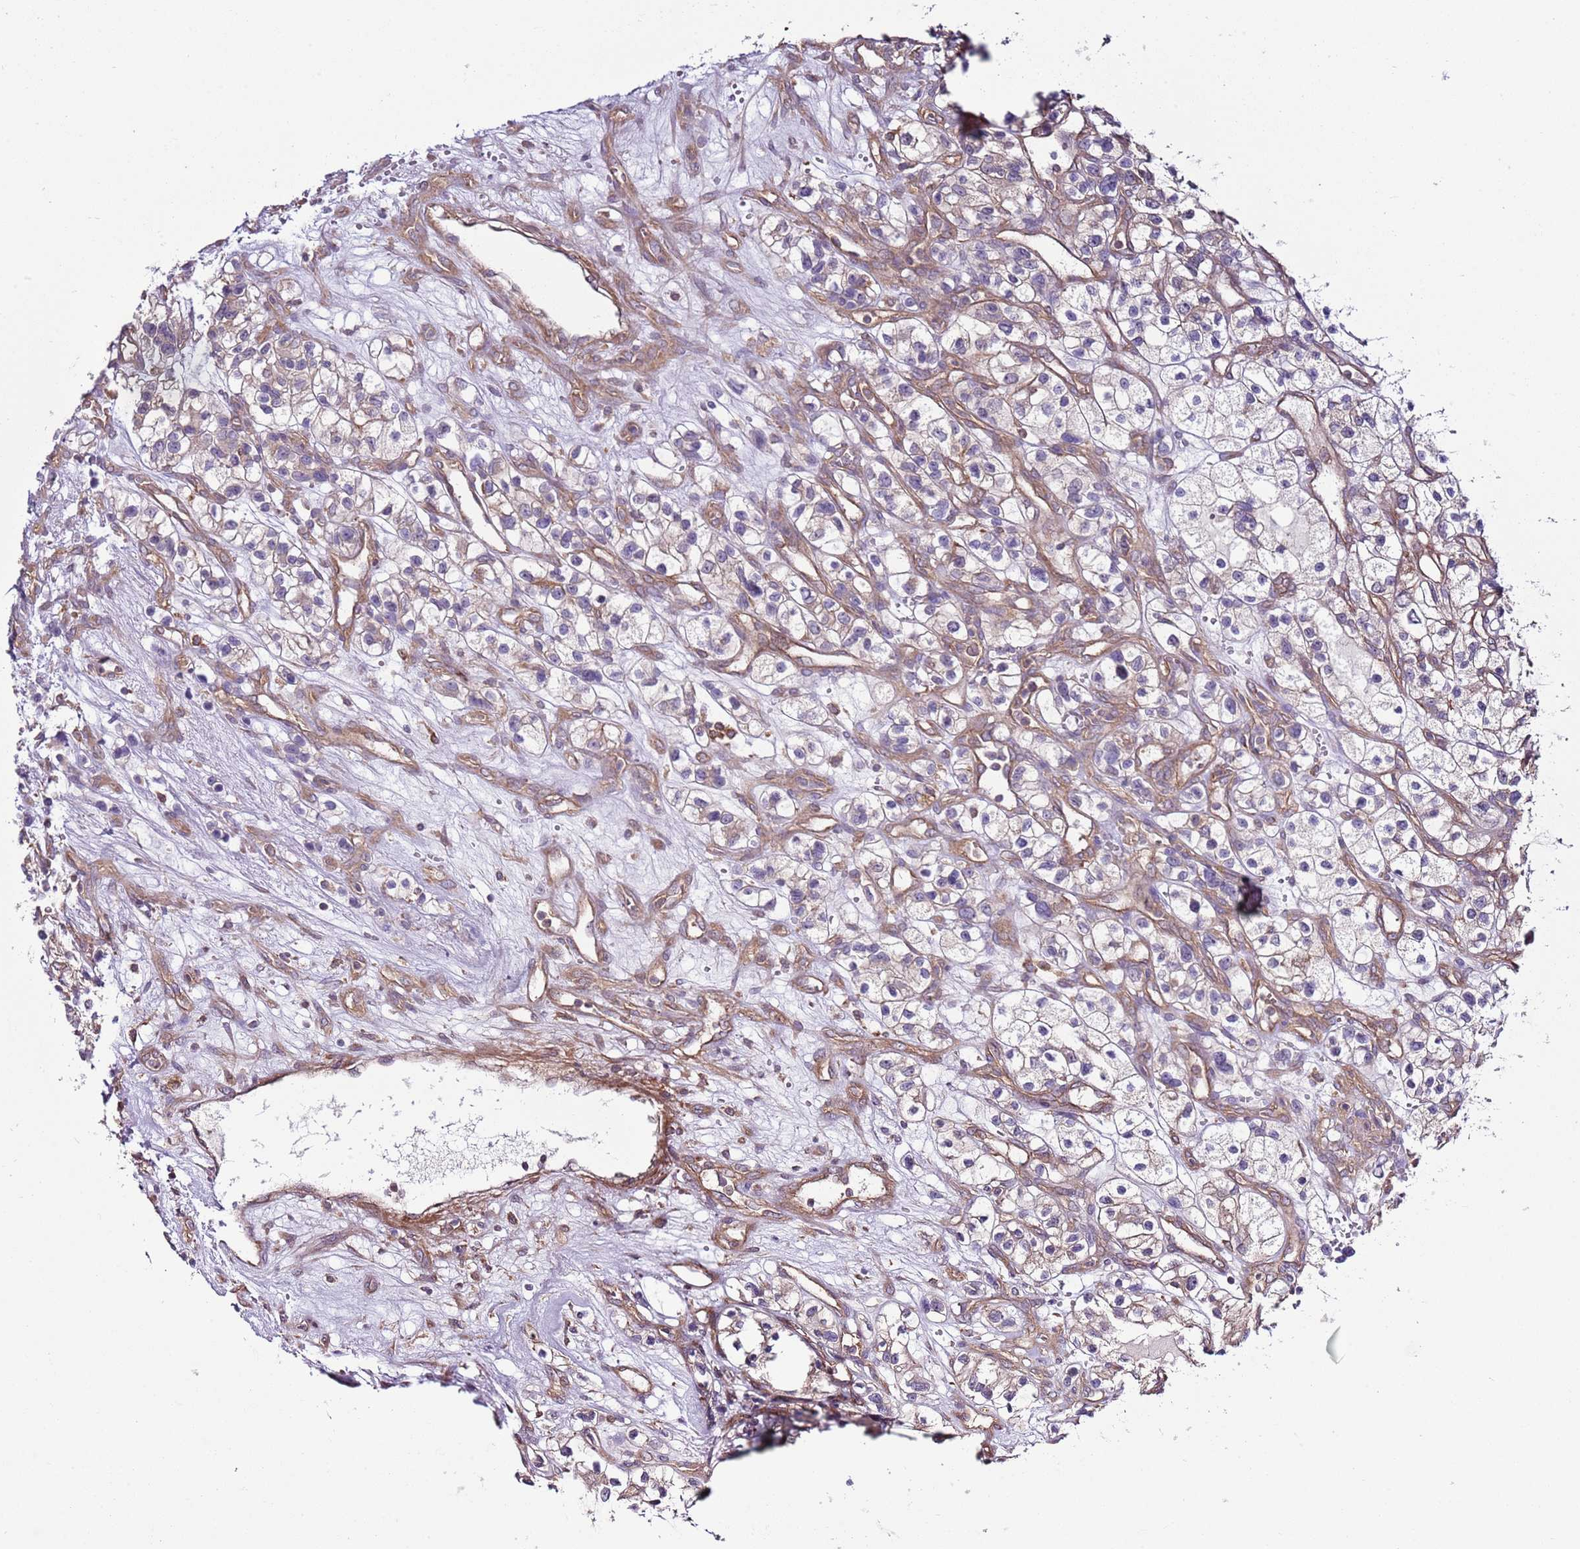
{"staining": {"intensity": "weak", "quantity": "<25%", "location": "cytoplasmic/membranous"}, "tissue": "renal cancer", "cell_type": "Tumor cells", "image_type": "cancer", "snomed": [{"axis": "morphology", "description": "Adenocarcinoma, NOS"}, {"axis": "topography", "description": "Kidney"}], "caption": "The IHC photomicrograph has no significant positivity in tumor cells of renal adenocarcinoma tissue.", "gene": "LPIN2", "patient": {"sex": "female", "age": 57}}